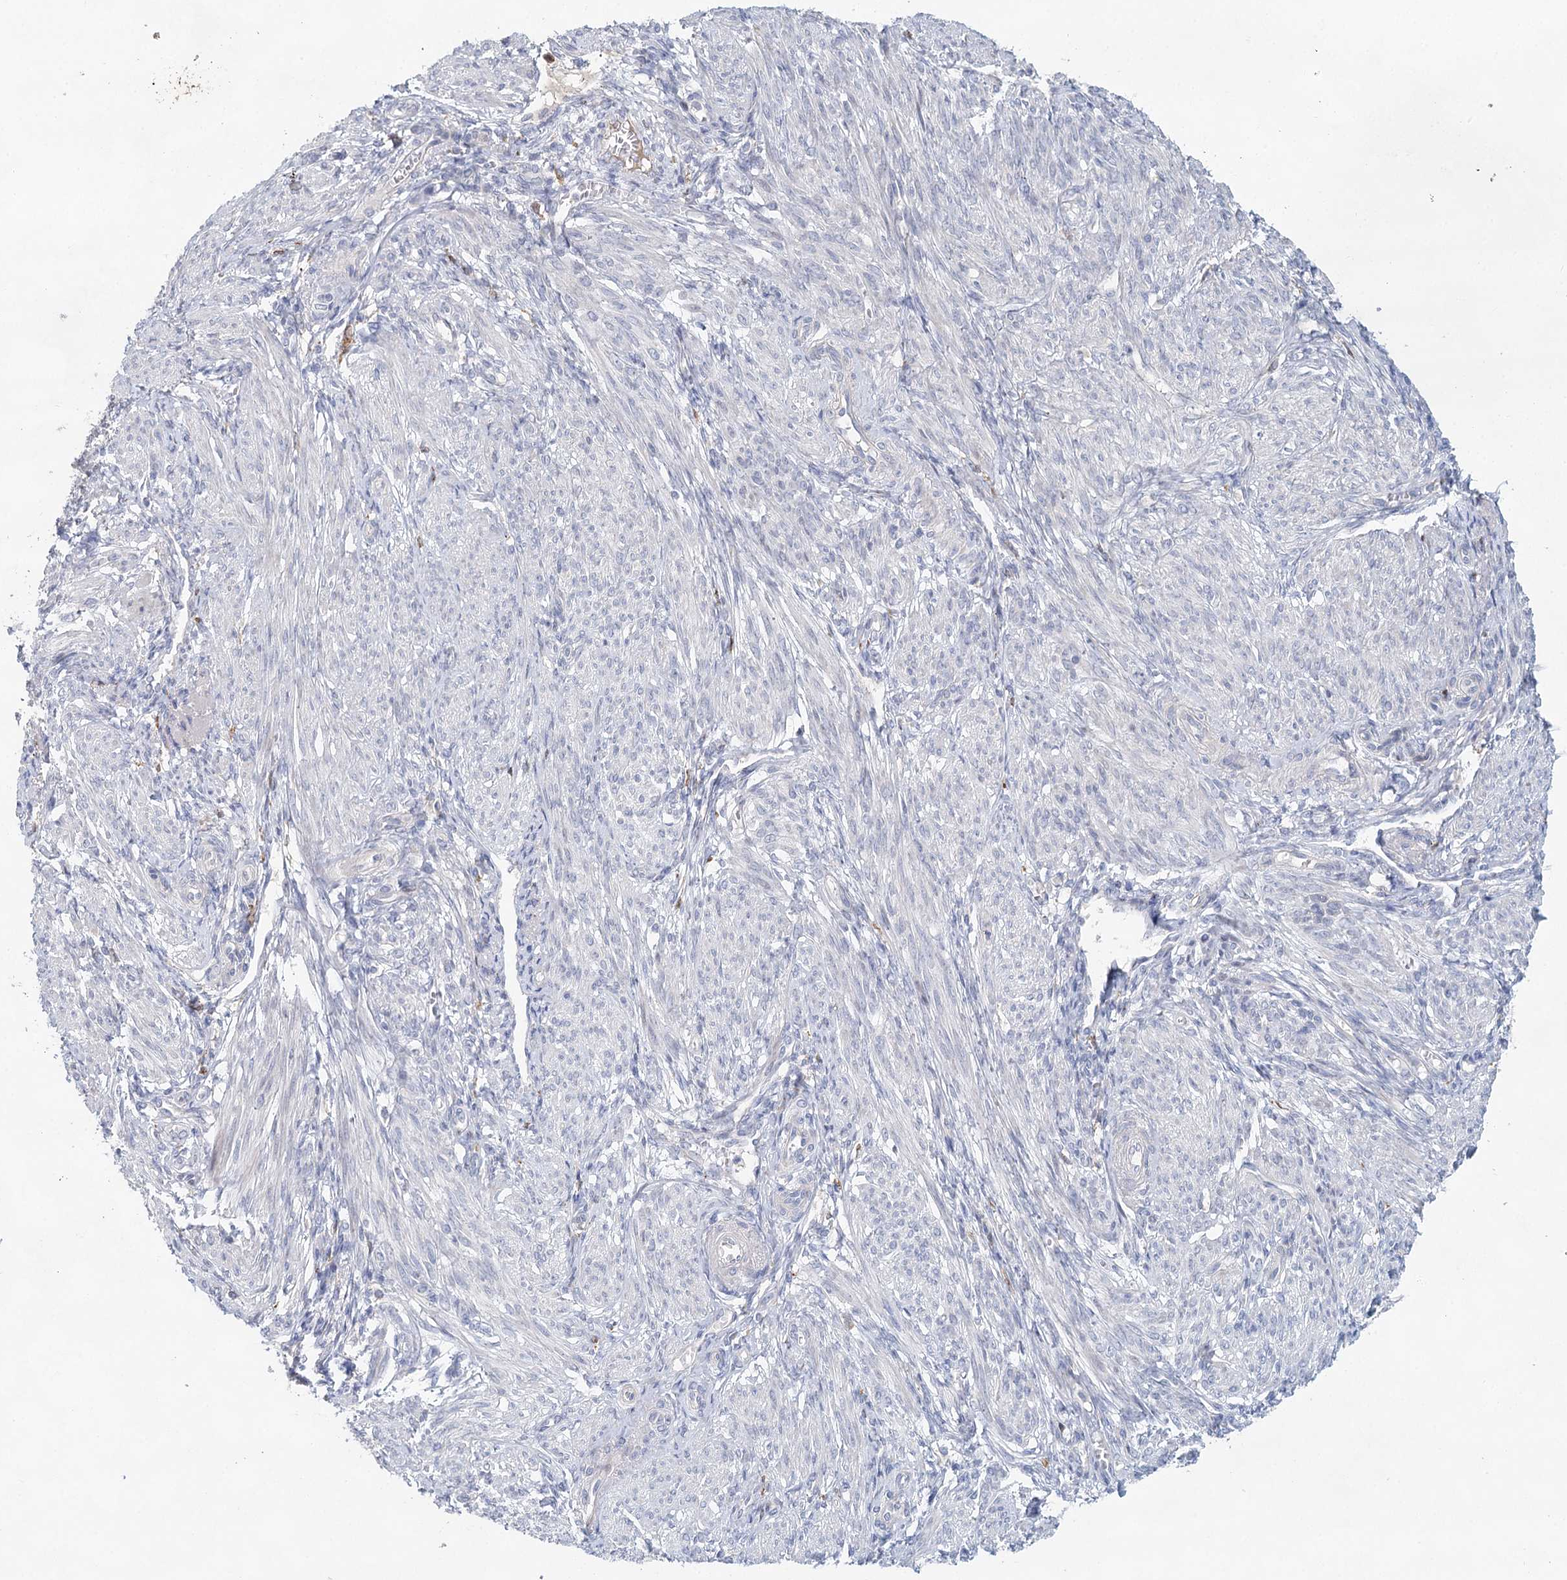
{"staining": {"intensity": "negative", "quantity": "none", "location": "none"}, "tissue": "smooth muscle", "cell_type": "Smooth muscle cells", "image_type": "normal", "snomed": [{"axis": "morphology", "description": "Normal tissue, NOS"}, {"axis": "topography", "description": "Smooth muscle"}], "caption": "An image of smooth muscle stained for a protein exhibits no brown staining in smooth muscle cells. The staining was performed using DAB to visualize the protein expression in brown, while the nuclei were stained in blue with hematoxylin (Magnification: 20x).", "gene": "SLC19A3", "patient": {"sex": "female", "age": 39}}